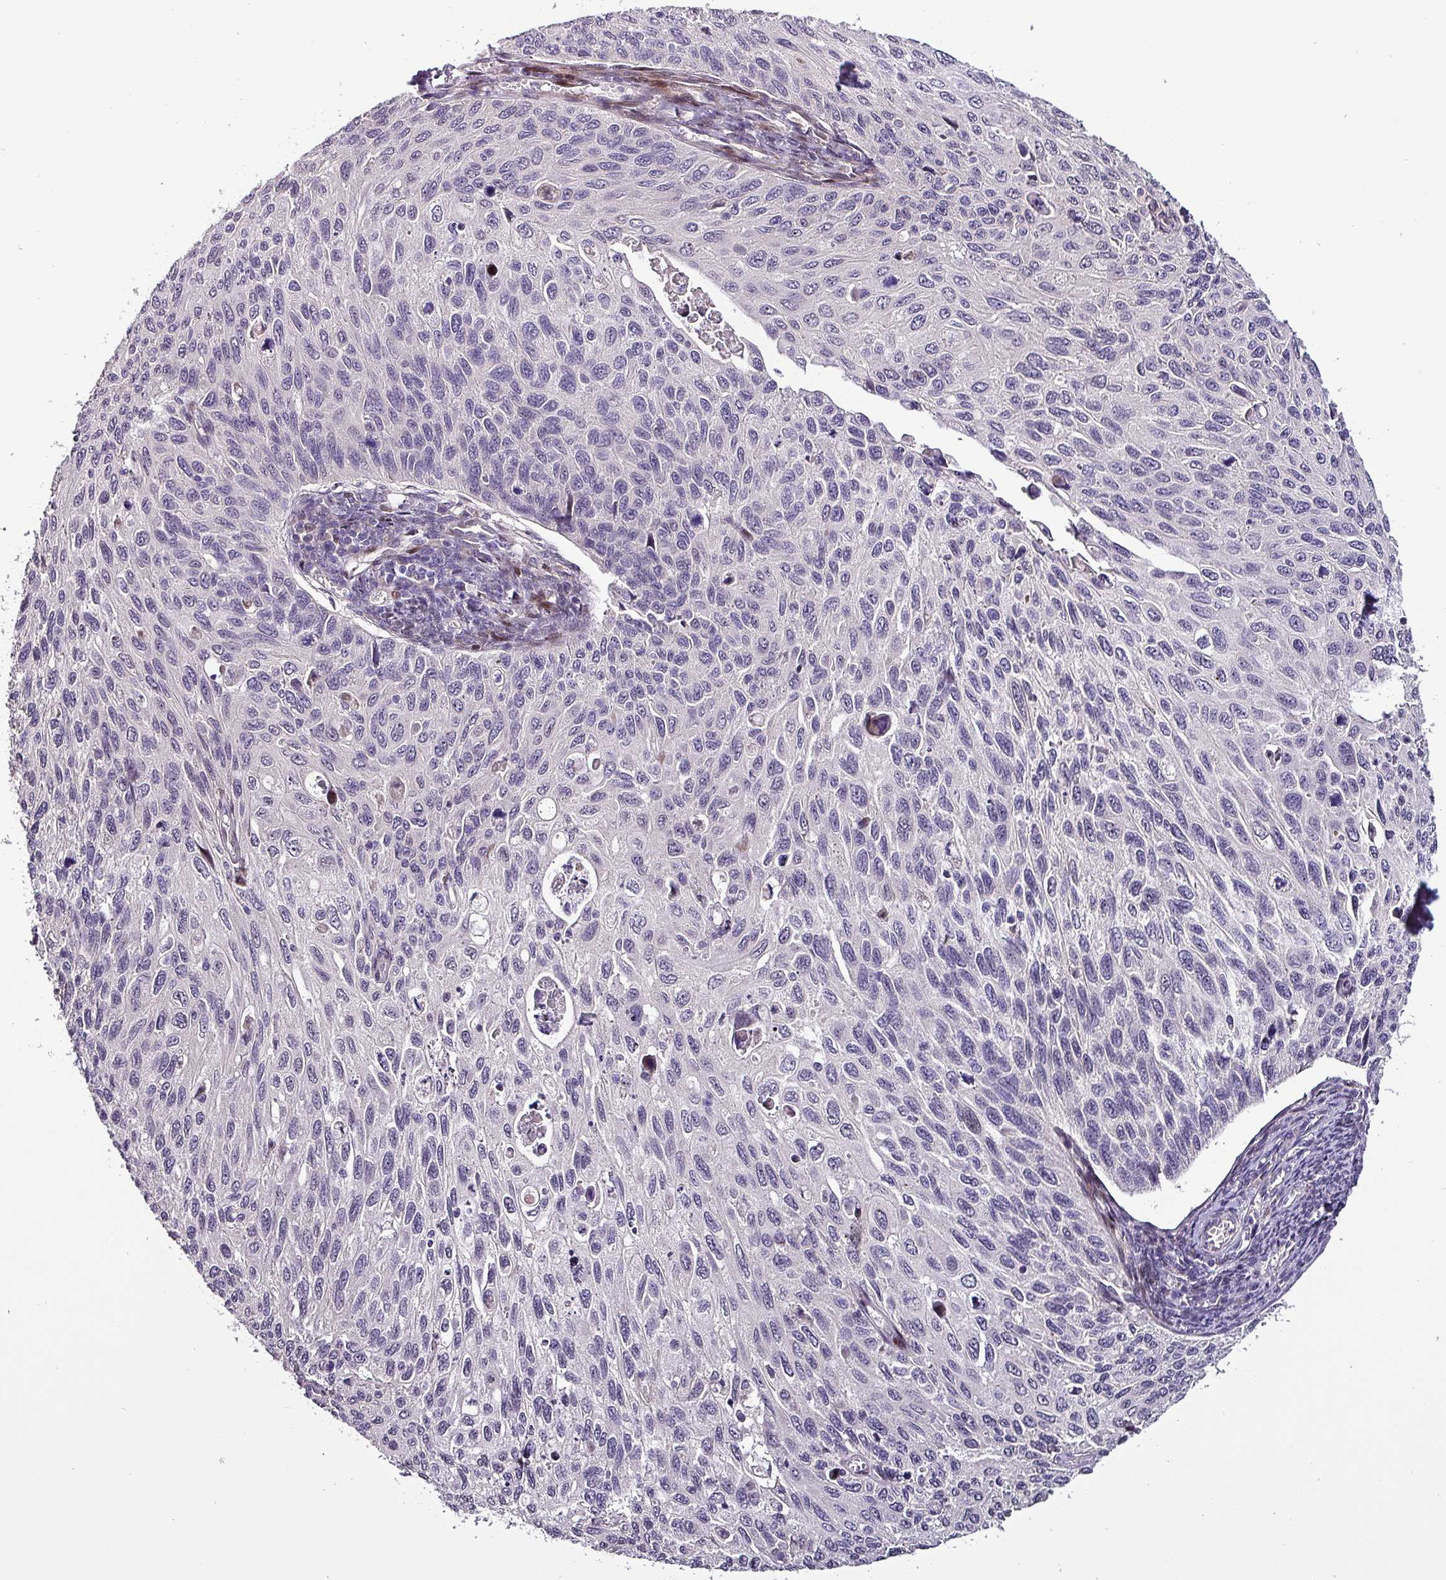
{"staining": {"intensity": "negative", "quantity": "none", "location": "none"}, "tissue": "cervical cancer", "cell_type": "Tumor cells", "image_type": "cancer", "snomed": [{"axis": "morphology", "description": "Squamous cell carcinoma, NOS"}, {"axis": "topography", "description": "Cervix"}], "caption": "A histopathology image of cervical cancer stained for a protein exhibits no brown staining in tumor cells.", "gene": "GRAPL", "patient": {"sex": "female", "age": 70}}